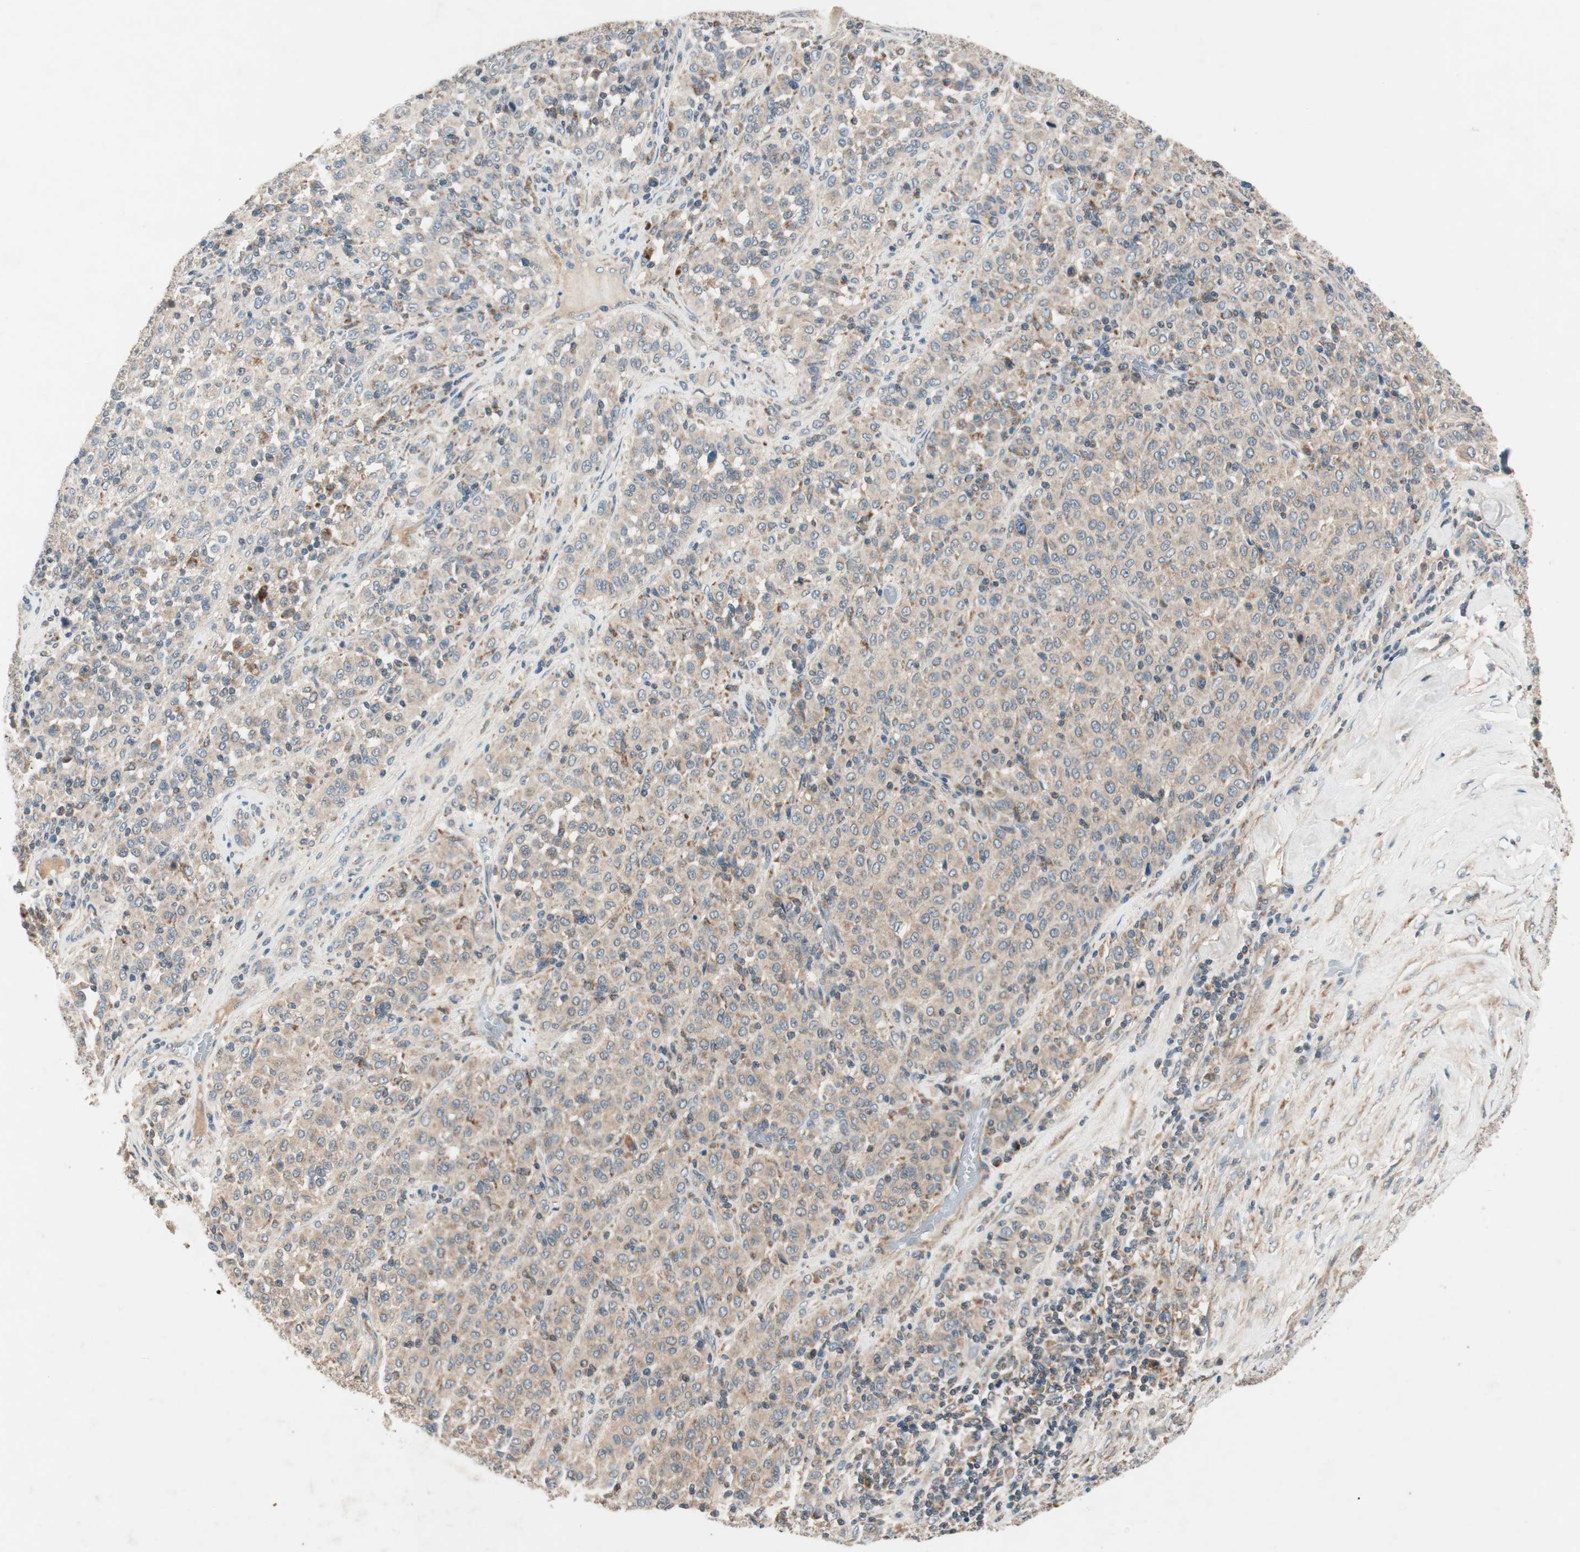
{"staining": {"intensity": "weak", "quantity": ">75%", "location": "cytoplasmic/membranous"}, "tissue": "melanoma", "cell_type": "Tumor cells", "image_type": "cancer", "snomed": [{"axis": "morphology", "description": "Malignant melanoma, Metastatic site"}, {"axis": "topography", "description": "Pancreas"}], "caption": "Melanoma was stained to show a protein in brown. There is low levels of weak cytoplasmic/membranous staining in approximately >75% of tumor cells. The staining was performed using DAB (3,3'-diaminobenzidine), with brown indicating positive protein expression. Nuclei are stained blue with hematoxylin.", "gene": "HPN", "patient": {"sex": "female", "age": 30}}